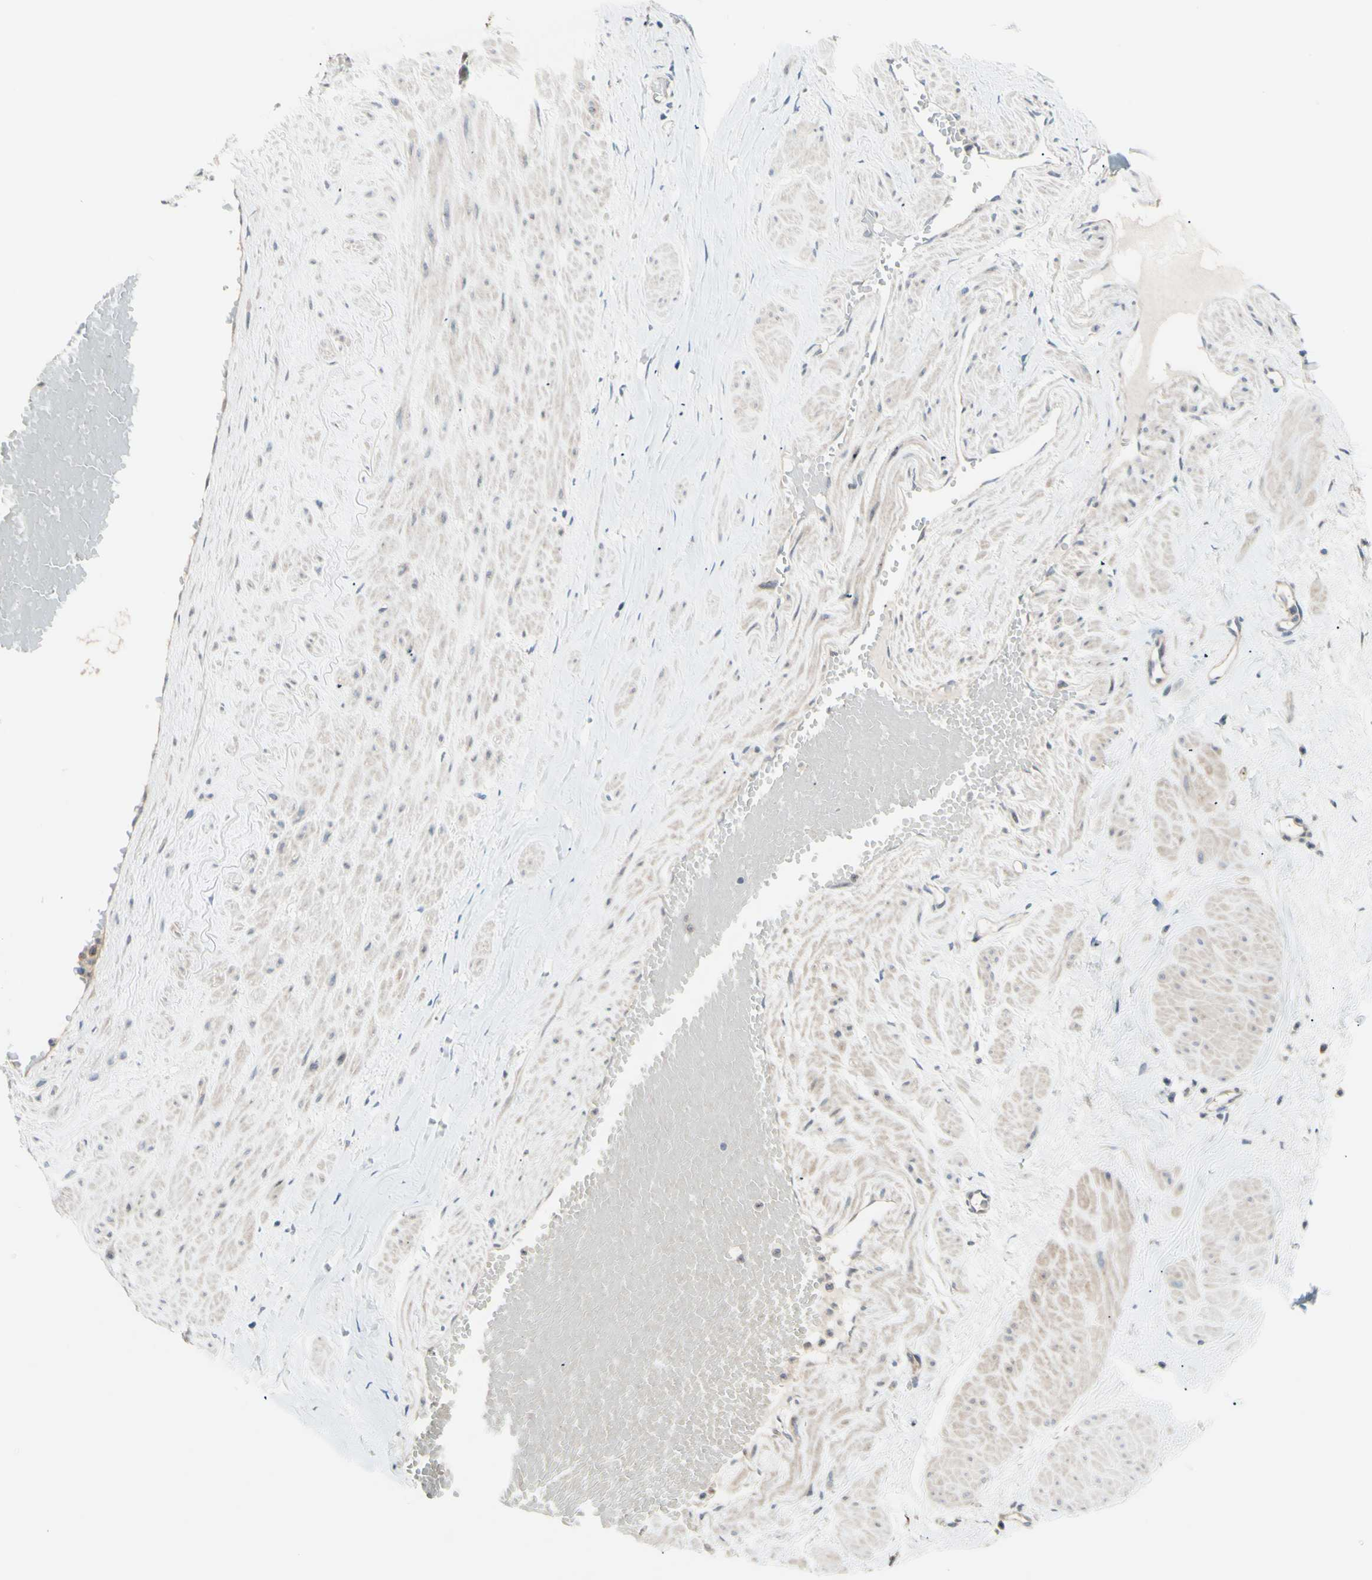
{"staining": {"intensity": "weak", "quantity": ">75%", "location": "cytoplasmic/membranous"}, "tissue": "adipose tissue", "cell_type": "Adipocytes", "image_type": "normal", "snomed": [{"axis": "morphology", "description": "Normal tissue, NOS"}, {"axis": "topography", "description": "Soft tissue"}, {"axis": "topography", "description": "Vascular tissue"}], "caption": "Adipocytes show low levels of weak cytoplasmic/membranous staining in approximately >75% of cells in normal adipose tissue. Ihc stains the protein in brown and the nuclei are stained blue.", "gene": "DYNLRB1", "patient": {"sex": "female", "age": 35}}